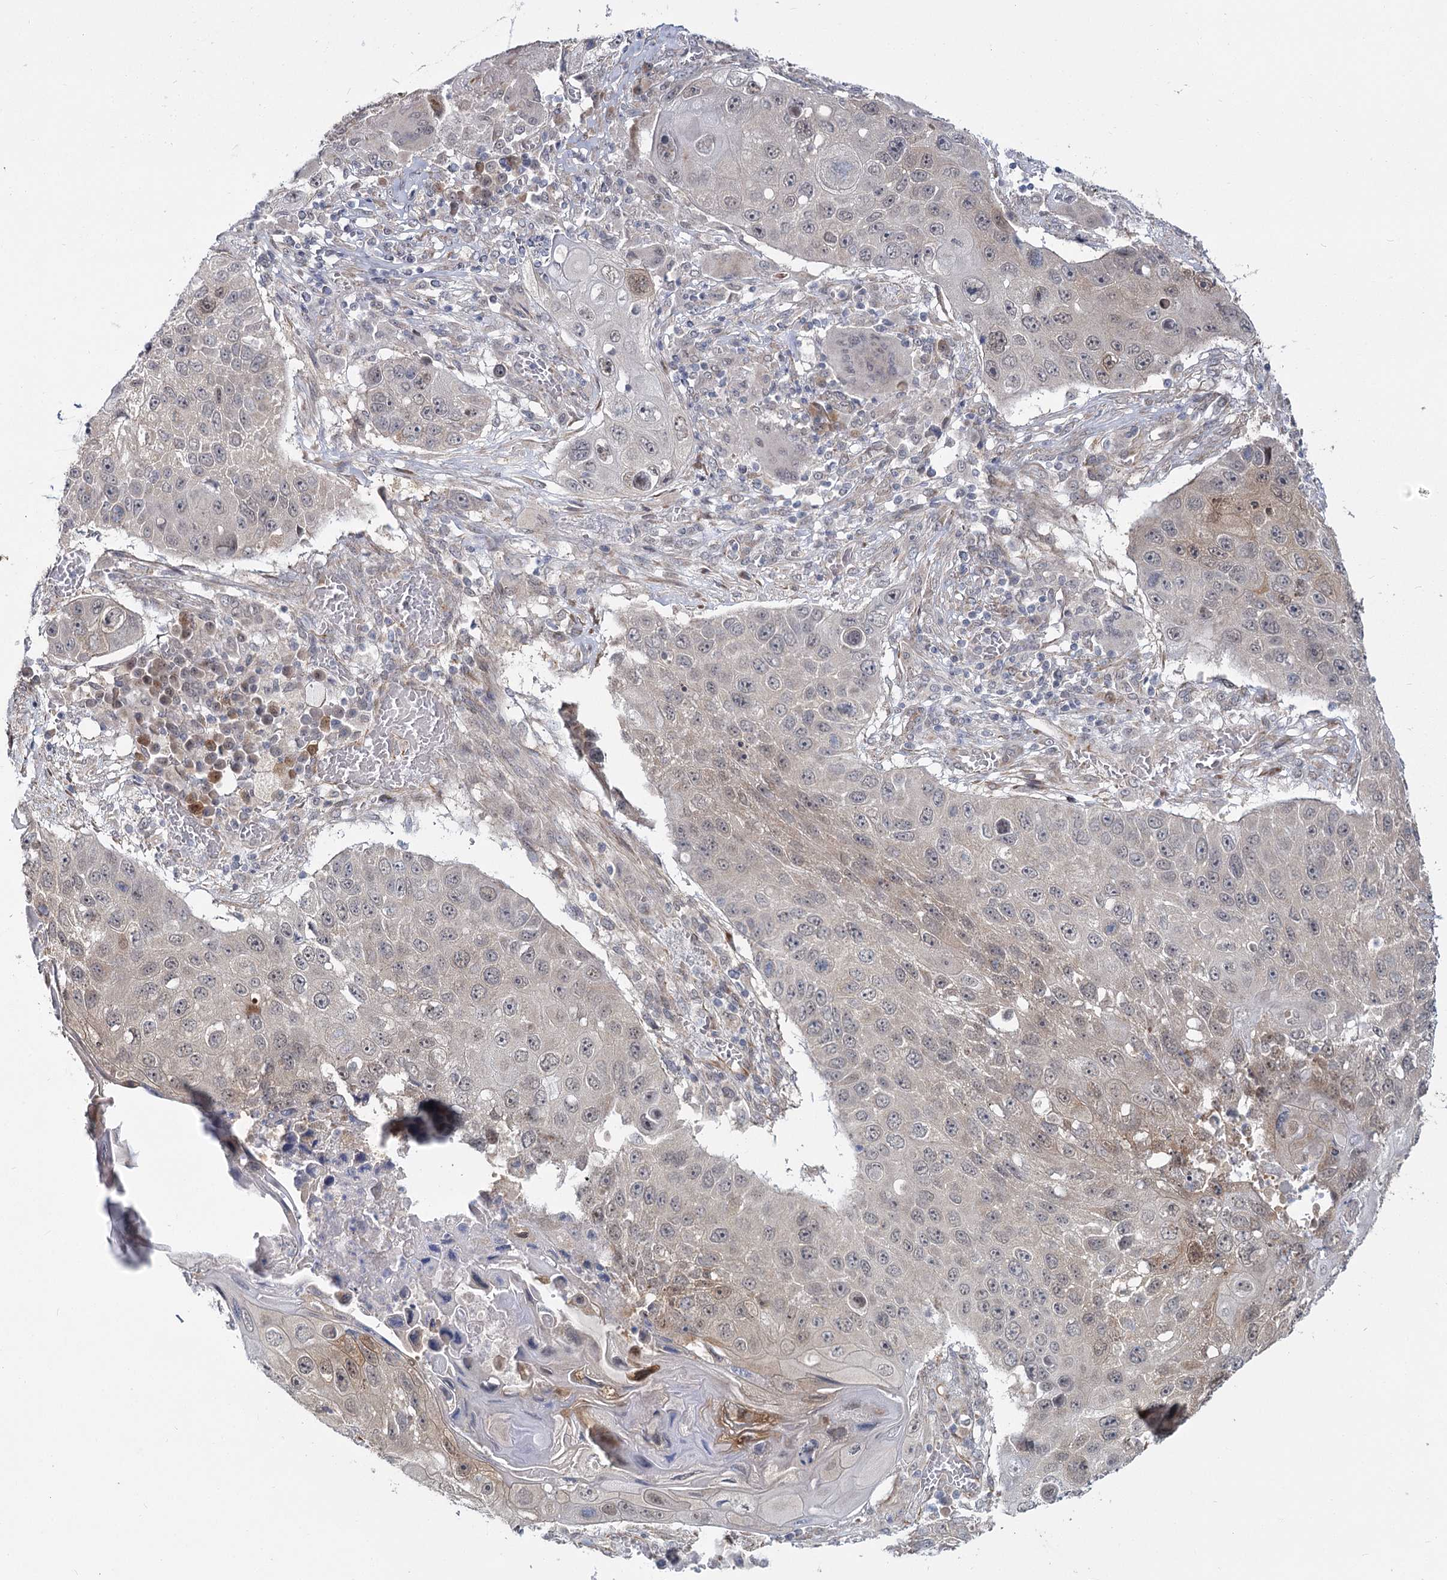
{"staining": {"intensity": "negative", "quantity": "none", "location": "none"}, "tissue": "lung cancer", "cell_type": "Tumor cells", "image_type": "cancer", "snomed": [{"axis": "morphology", "description": "Squamous cell carcinoma, NOS"}, {"axis": "topography", "description": "Lung"}], "caption": "This micrograph is of lung squamous cell carcinoma stained with immunohistochemistry (IHC) to label a protein in brown with the nuclei are counter-stained blue. There is no positivity in tumor cells. Brightfield microscopy of IHC stained with DAB (3,3'-diaminobenzidine) (brown) and hematoxylin (blue), captured at high magnification.", "gene": "TBC1D9B", "patient": {"sex": "male", "age": 61}}